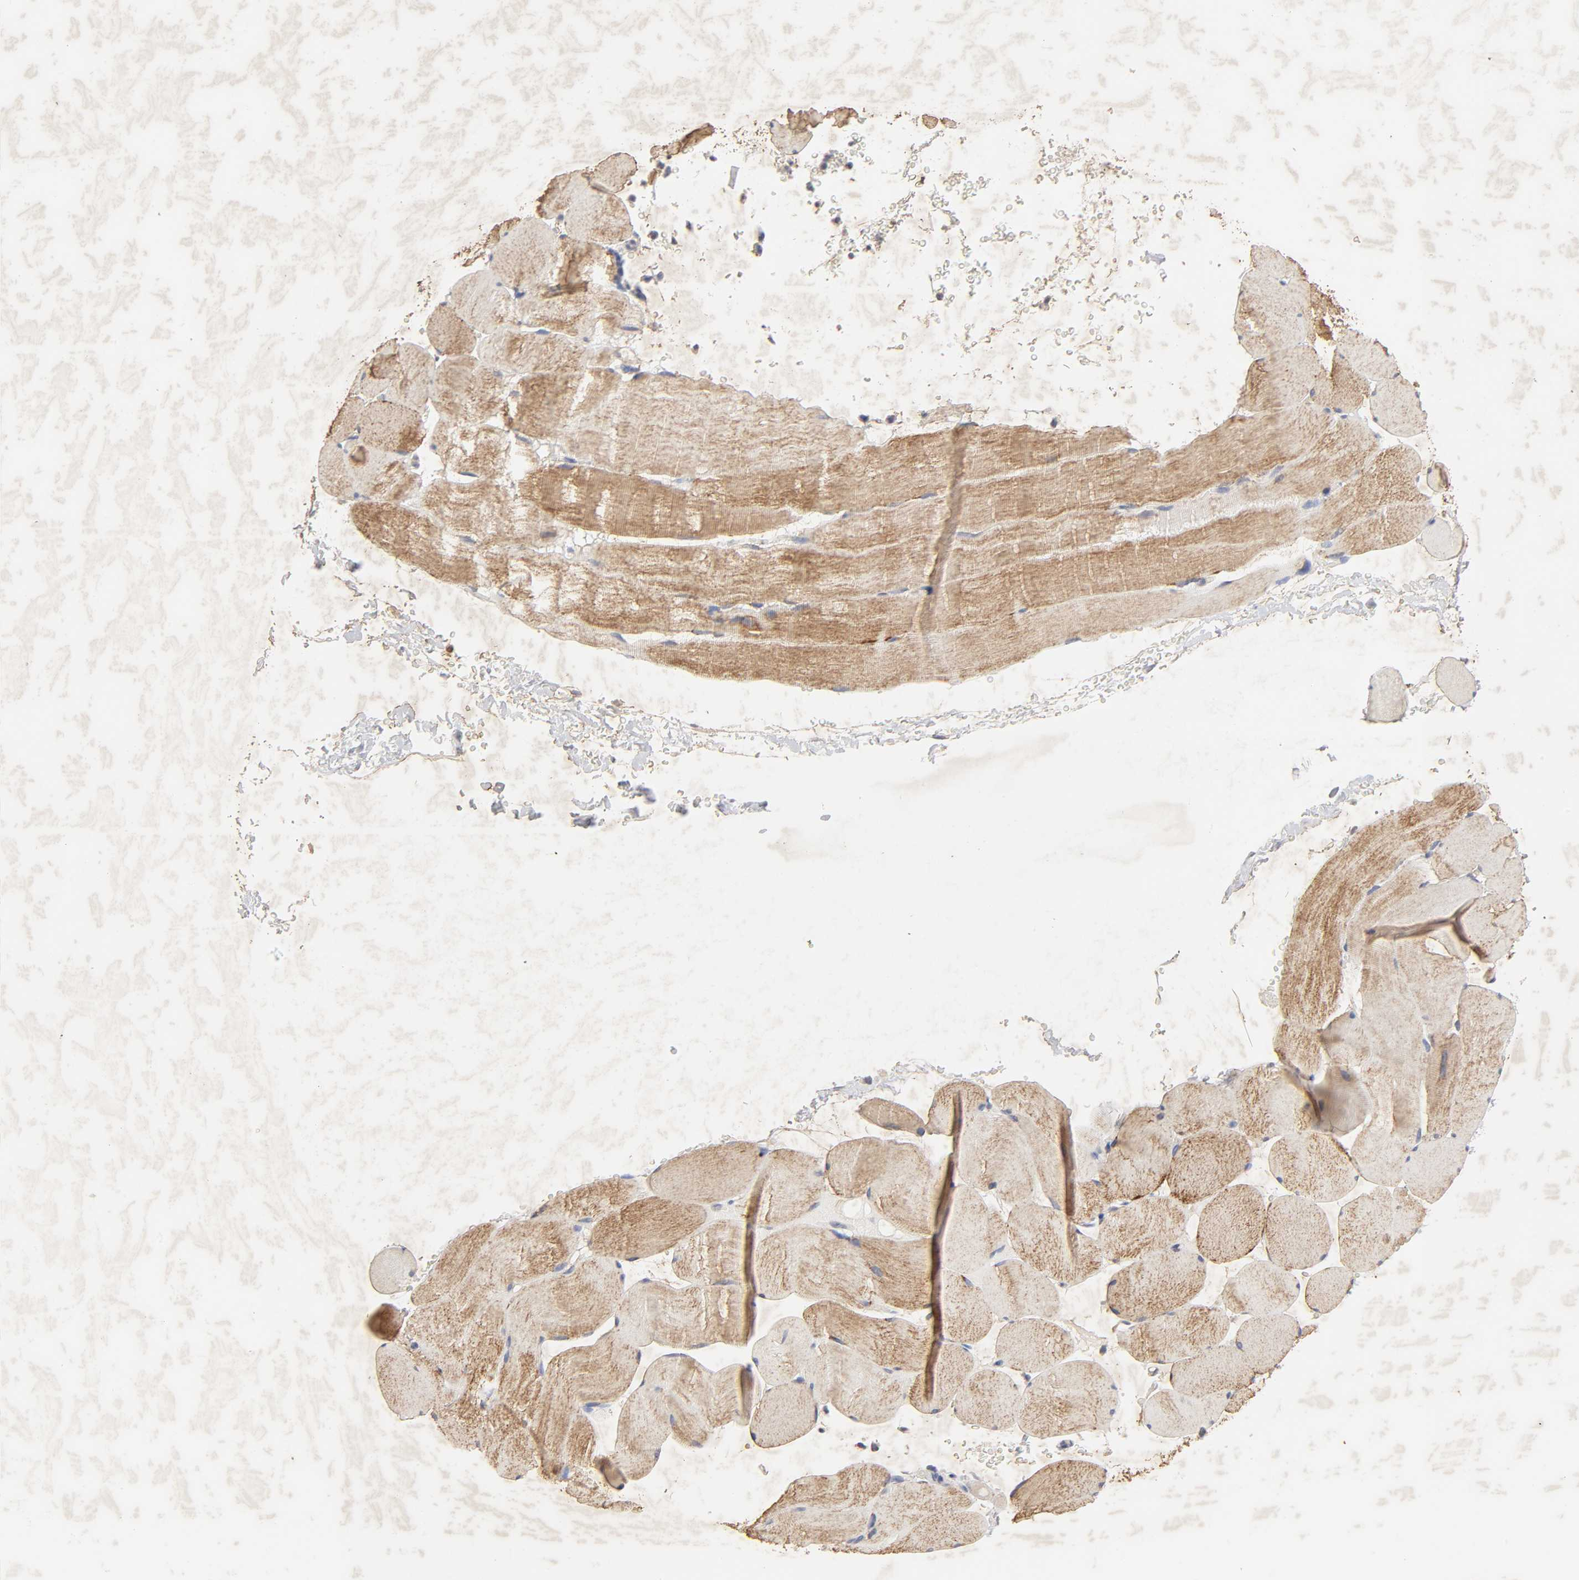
{"staining": {"intensity": "moderate", "quantity": ">75%", "location": "cytoplasmic/membranous"}, "tissue": "skeletal muscle", "cell_type": "Myocytes", "image_type": "normal", "snomed": [{"axis": "morphology", "description": "Normal tissue, NOS"}, {"axis": "topography", "description": "Skeletal muscle"}], "caption": "Immunohistochemistry (IHC) of unremarkable human skeletal muscle shows medium levels of moderate cytoplasmic/membranous positivity in about >75% of myocytes.", "gene": "CYCS", "patient": {"sex": "male", "age": 62}}